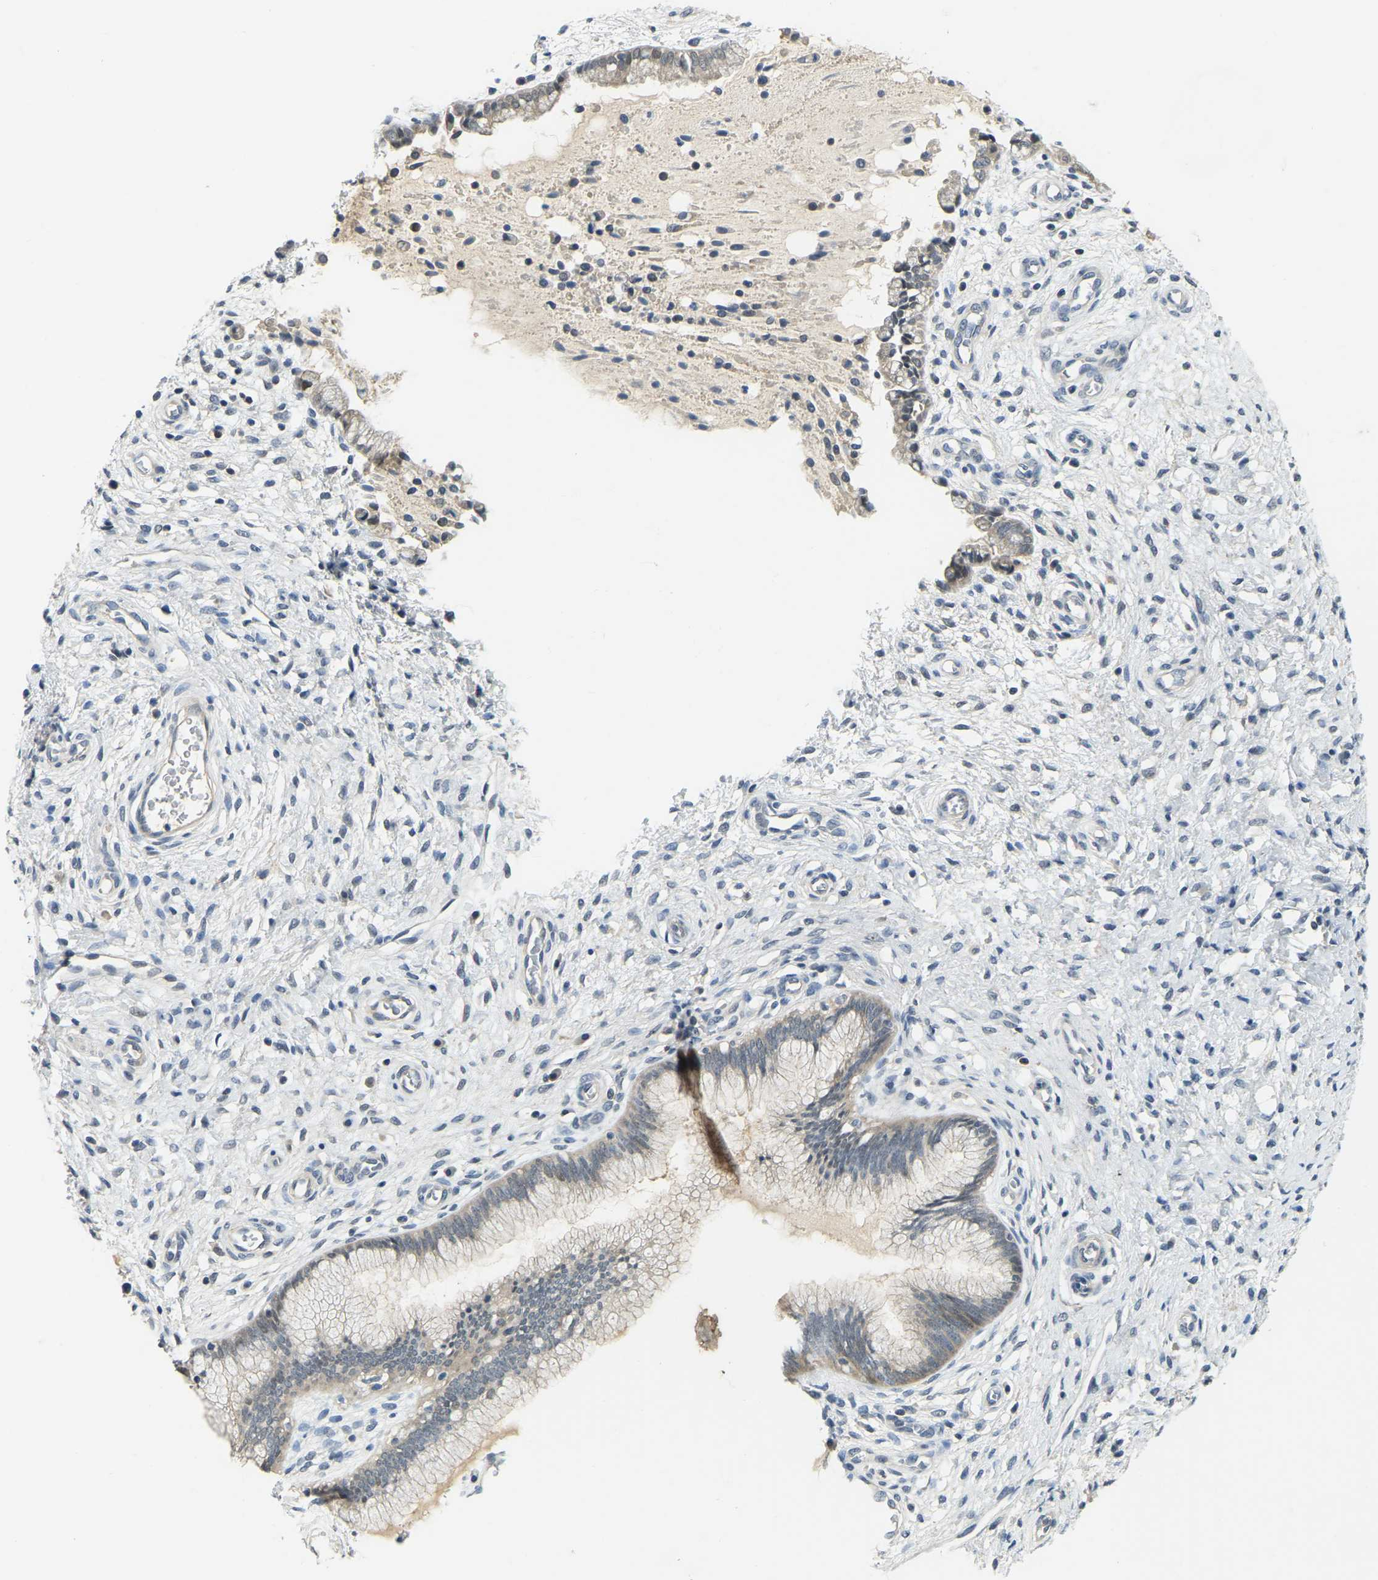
{"staining": {"intensity": "weak", "quantity": "<25%", "location": "cytoplasmic/membranous"}, "tissue": "cervix", "cell_type": "Glandular cells", "image_type": "normal", "snomed": [{"axis": "morphology", "description": "Normal tissue, NOS"}, {"axis": "topography", "description": "Cervix"}], "caption": "This is an immunohistochemistry (IHC) micrograph of normal human cervix. There is no positivity in glandular cells.", "gene": "AHNAK", "patient": {"sex": "female", "age": 55}}